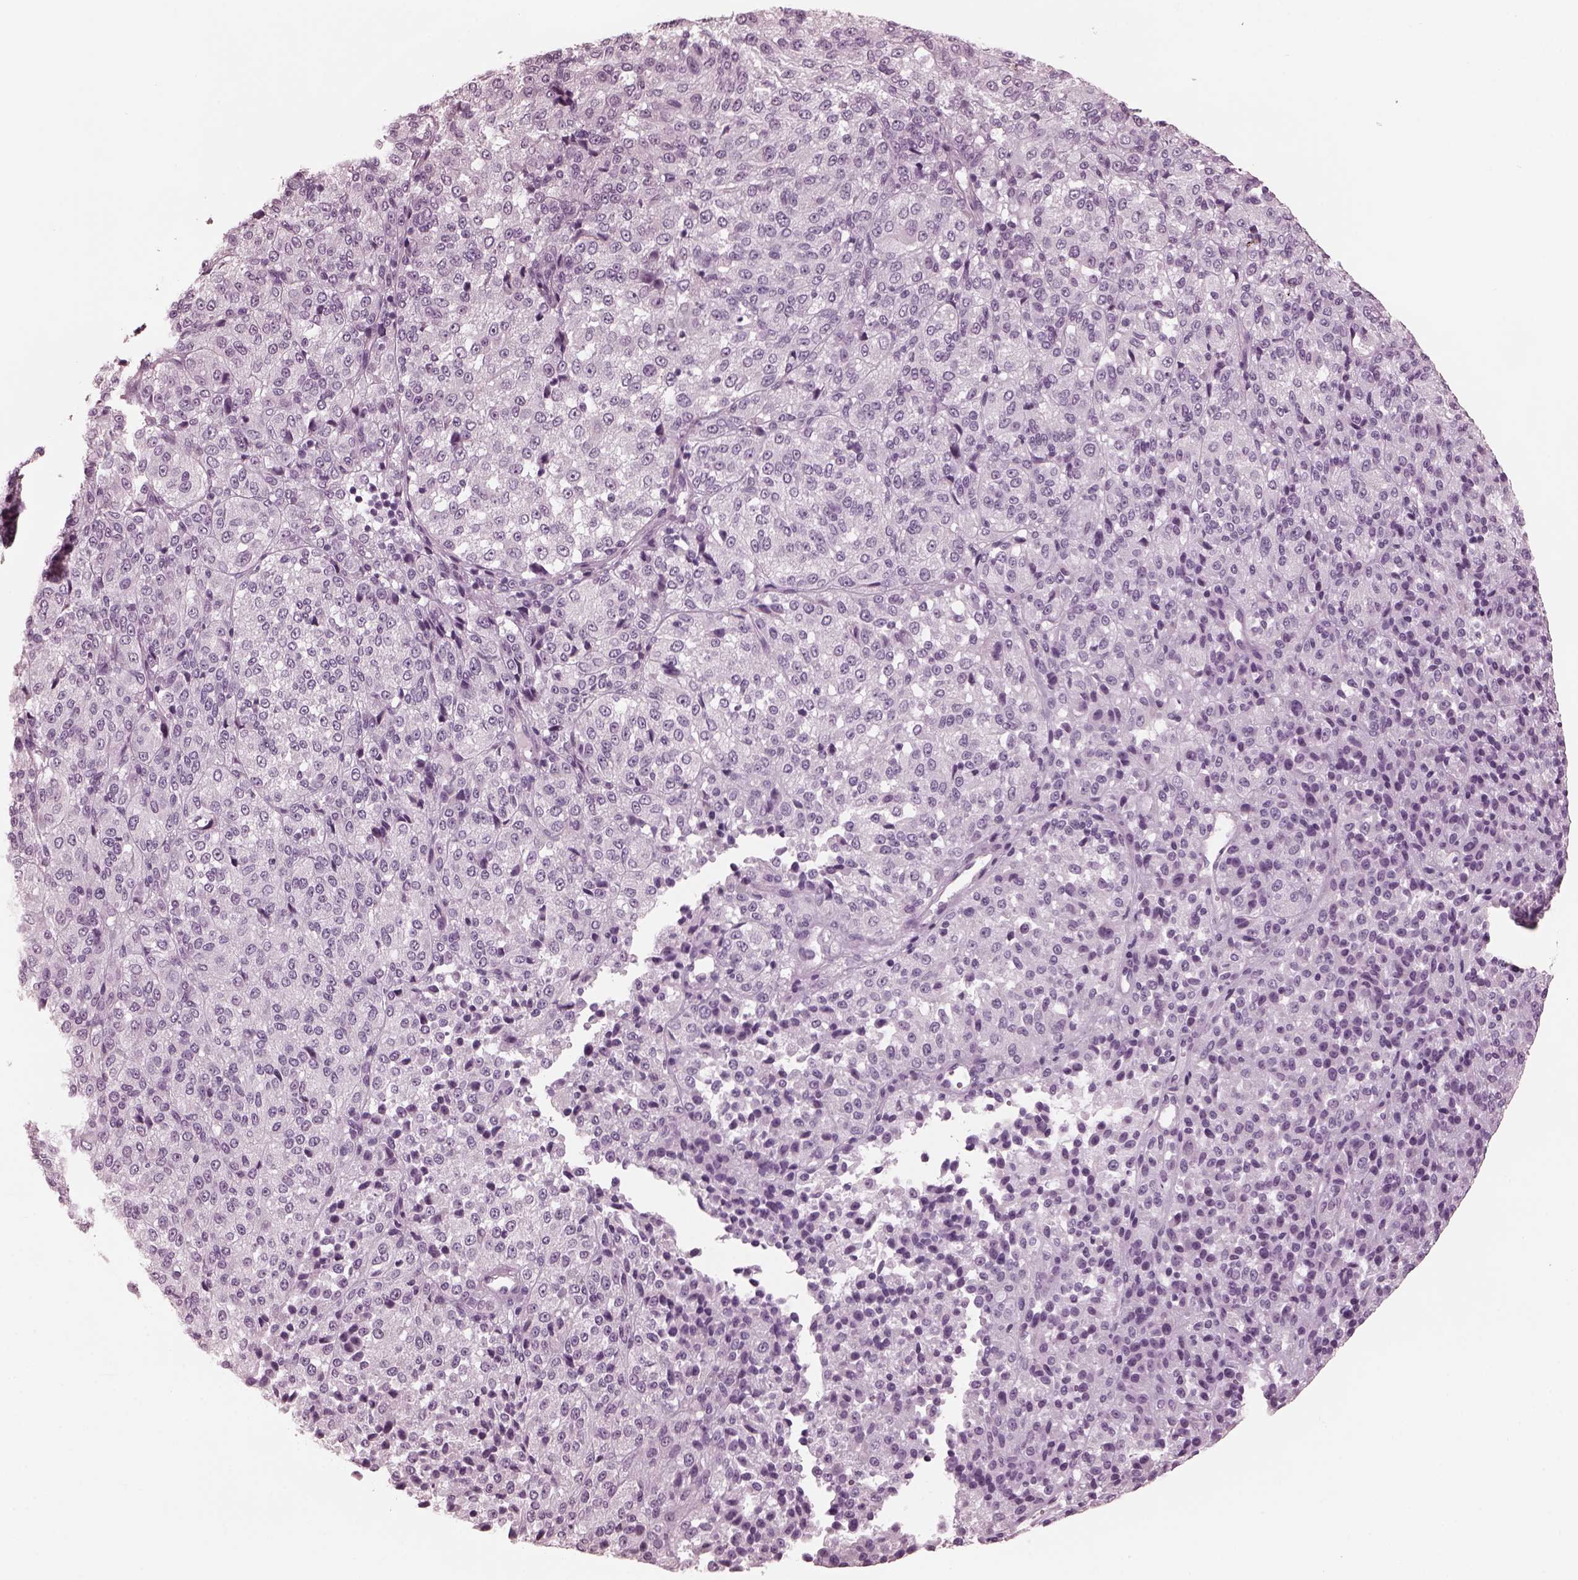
{"staining": {"intensity": "negative", "quantity": "none", "location": "none"}, "tissue": "melanoma", "cell_type": "Tumor cells", "image_type": "cancer", "snomed": [{"axis": "morphology", "description": "Malignant melanoma, Metastatic site"}, {"axis": "topography", "description": "Brain"}], "caption": "Immunohistochemistry (IHC) of human malignant melanoma (metastatic site) reveals no positivity in tumor cells.", "gene": "GRM6", "patient": {"sex": "female", "age": 56}}